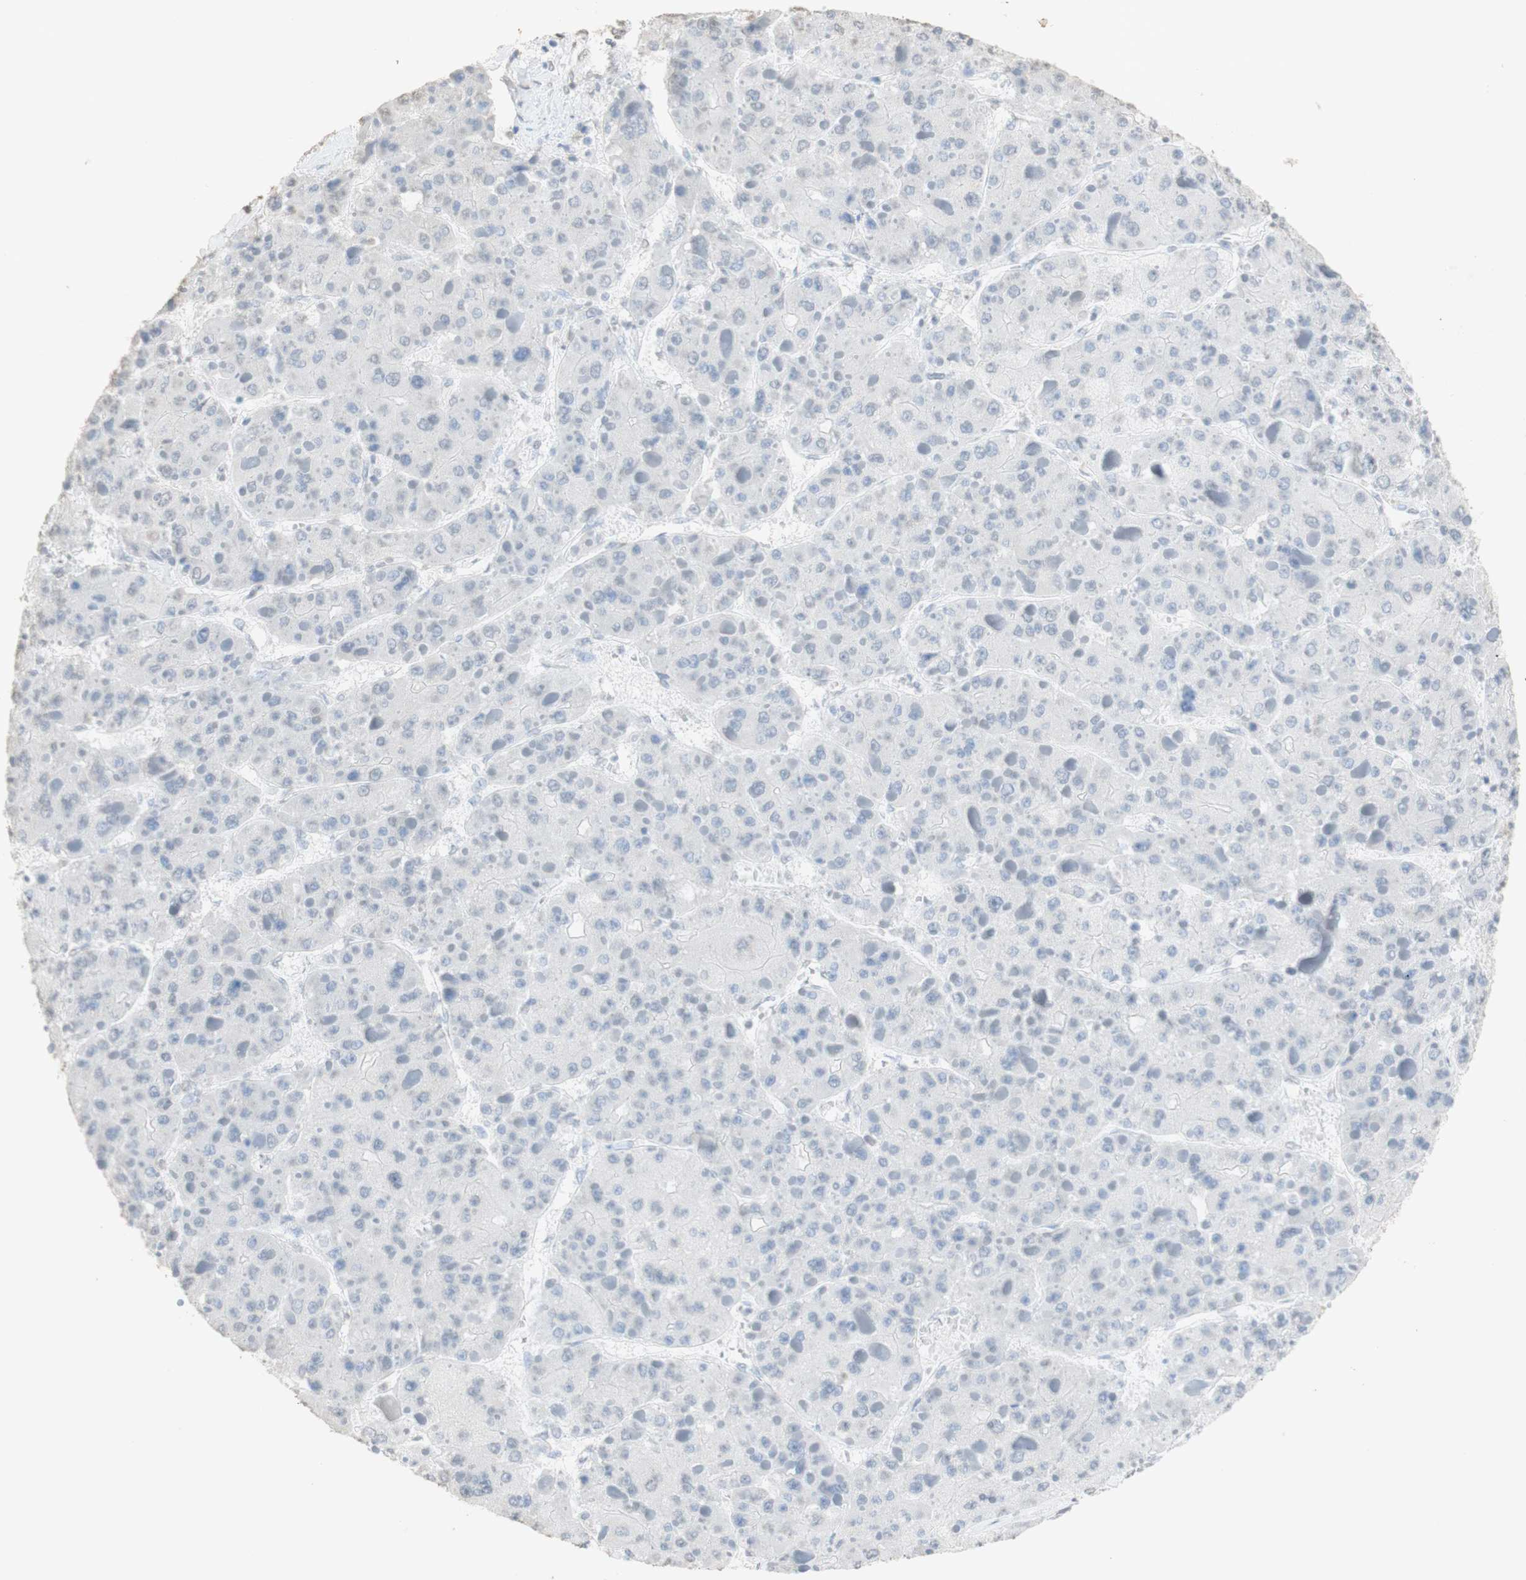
{"staining": {"intensity": "negative", "quantity": "none", "location": "none"}, "tissue": "liver cancer", "cell_type": "Tumor cells", "image_type": "cancer", "snomed": [{"axis": "morphology", "description": "Carcinoma, Hepatocellular, NOS"}, {"axis": "topography", "description": "Liver"}], "caption": "Immunohistochemistry (IHC) image of neoplastic tissue: liver cancer stained with DAB (3,3'-diaminobenzidine) reveals no significant protein expression in tumor cells.", "gene": "L1CAM", "patient": {"sex": "female", "age": 73}}